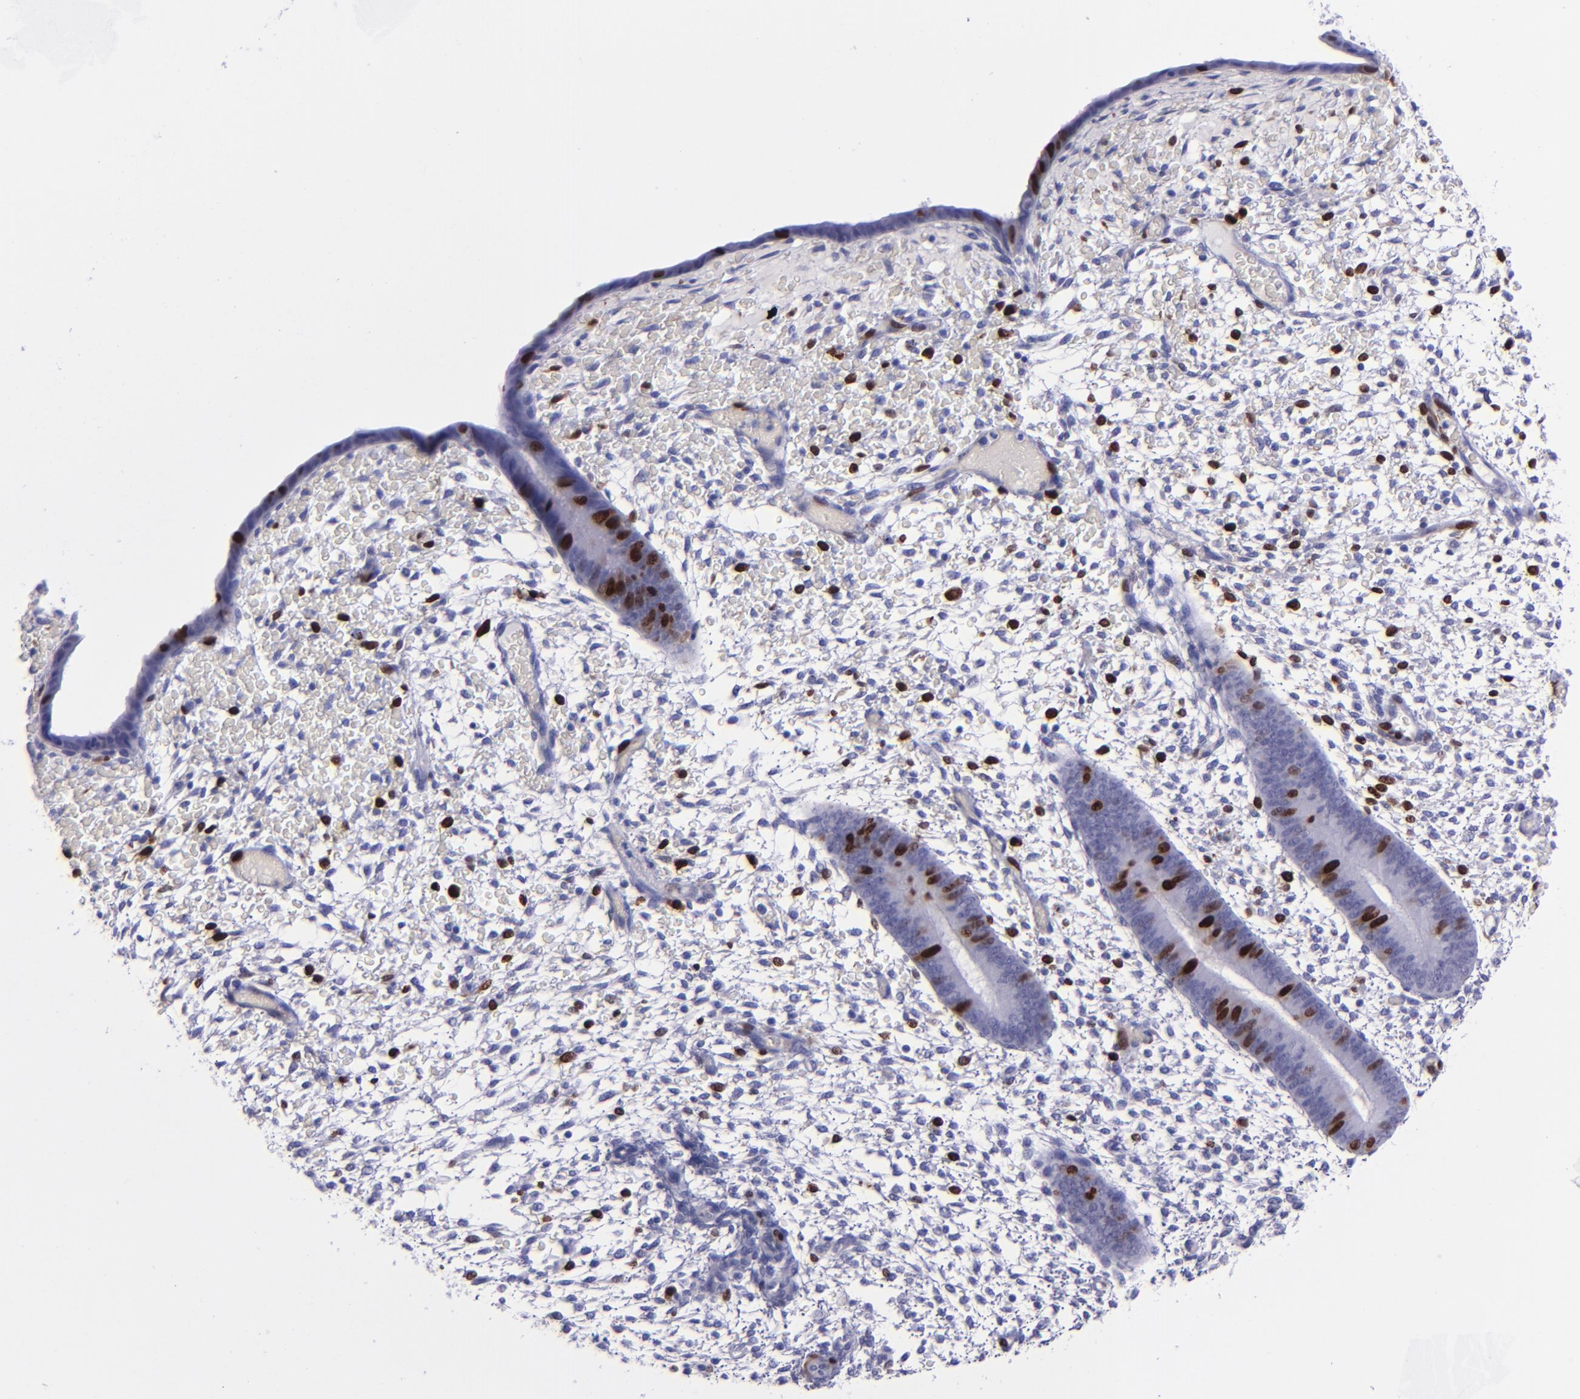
{"staining": {"intensity": "strong", "quantity": "<25%", "location": "nuclear"}, "tissue": "endometrium", "cell_type": "Cells in endometrial stroma", "image_type": "normal", "snomed": [{"axis": "morphology", "description": "Normal tissue, NOS"}, {"axis": "topography", "description": "Endometrium"}], "caption": "Immunohistochemical staining of benign endometrium demonstrates medium levels of strong nuclear positivity in about <25% of cells in endometrial stroma. (DAB IHC, brown staining for protein, blue staining for nuclei).", "gene": "TOP2A", "patient": {"sex": "female", "age": 42}}